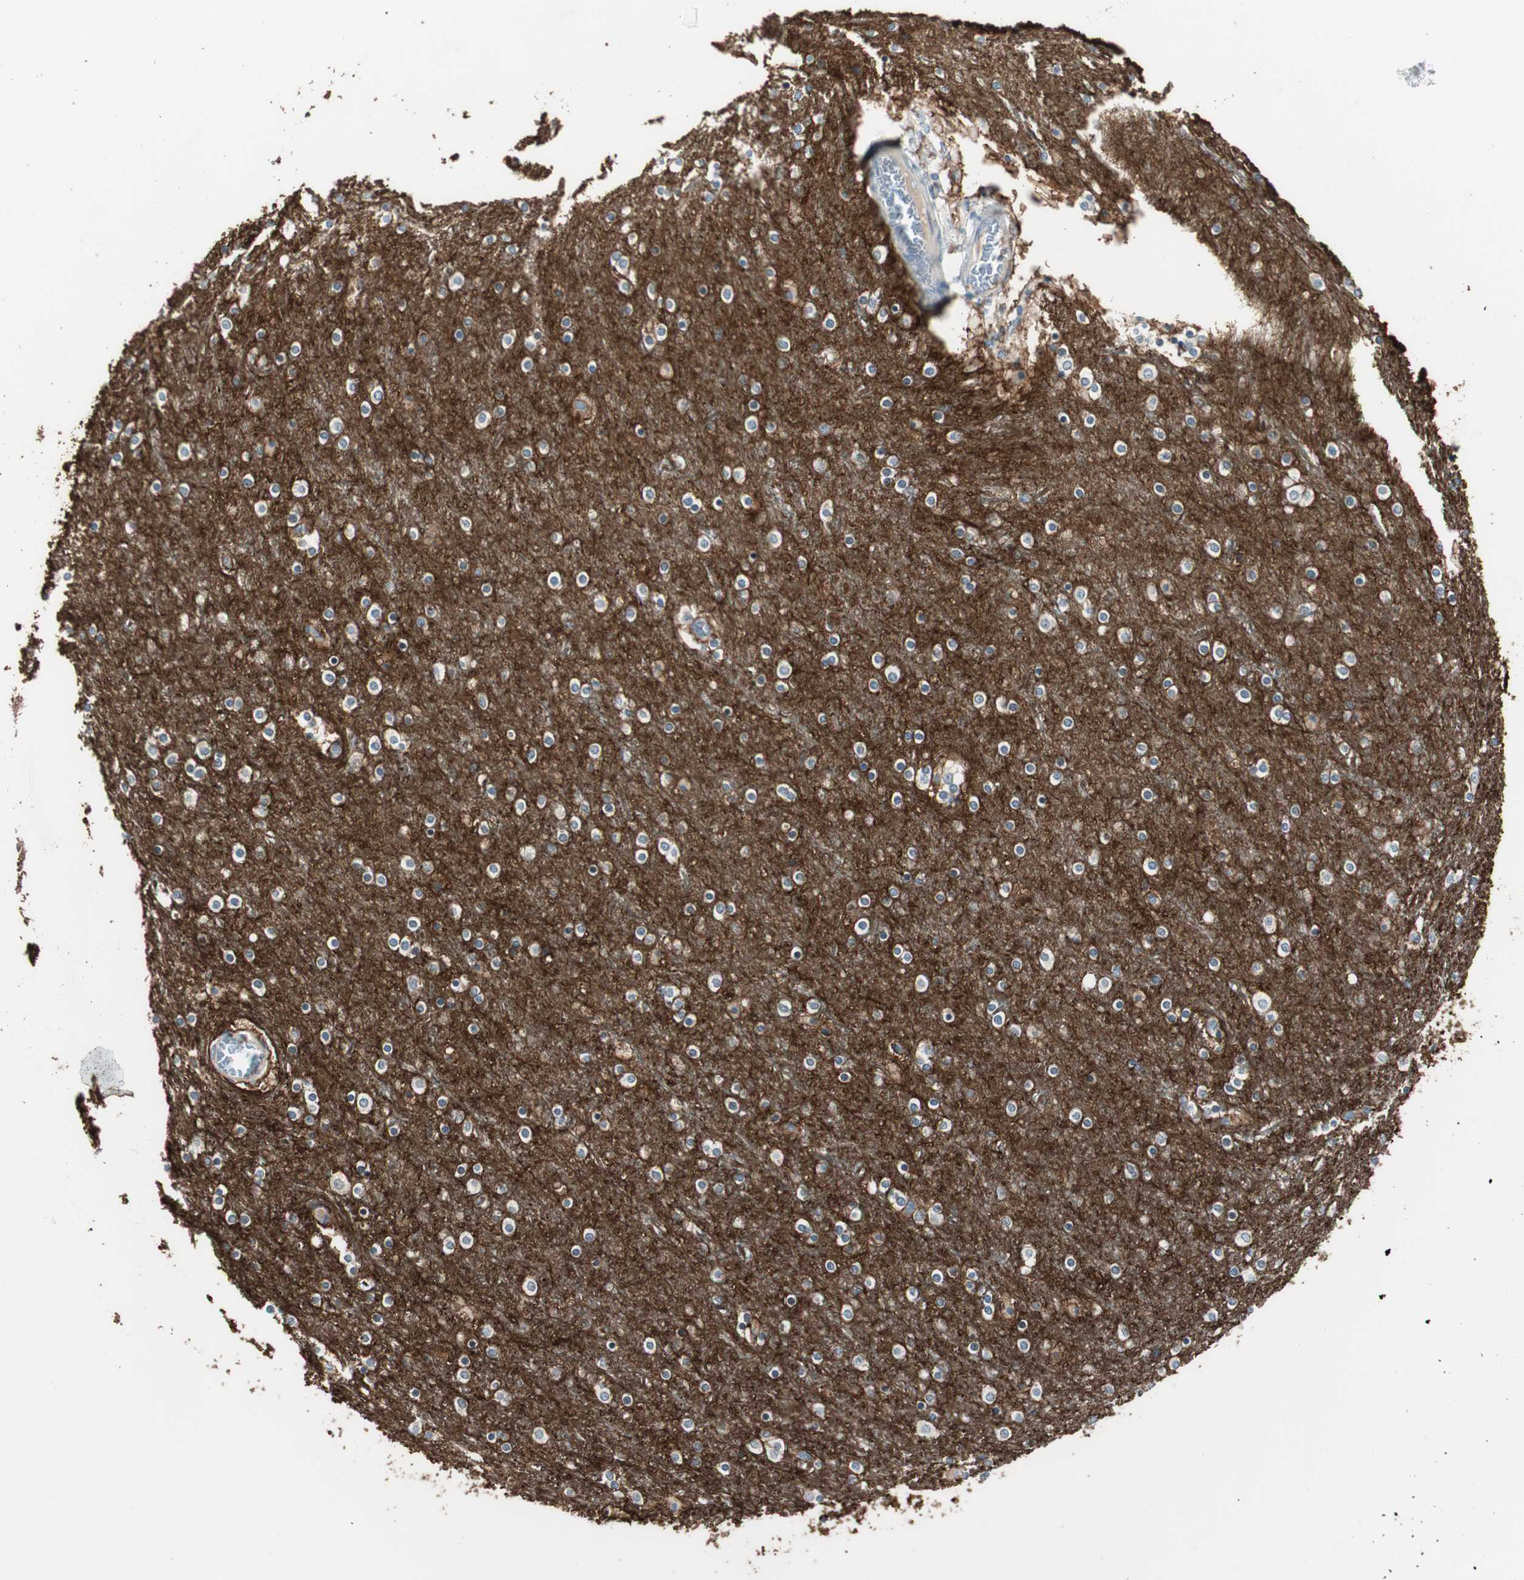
{"staining": {"intensity": "negative", "quantity": "none", "location": "none"}, "tissue": "cerebral cortex", "cell_type": "Endothelial cells", "image_type": "normal", "snomed": [{"axis": "morphology", "description": "Normal tissue, NOS"}, {"axis": "topography", "description": "Cerebral cortex"}], "caption": "The photomicrograph exhibits no staining of endothelial cells in unremarkable cerebral cortex.", "gene": "GNAO1", "patient": {"sex": "female", "age": 54}}